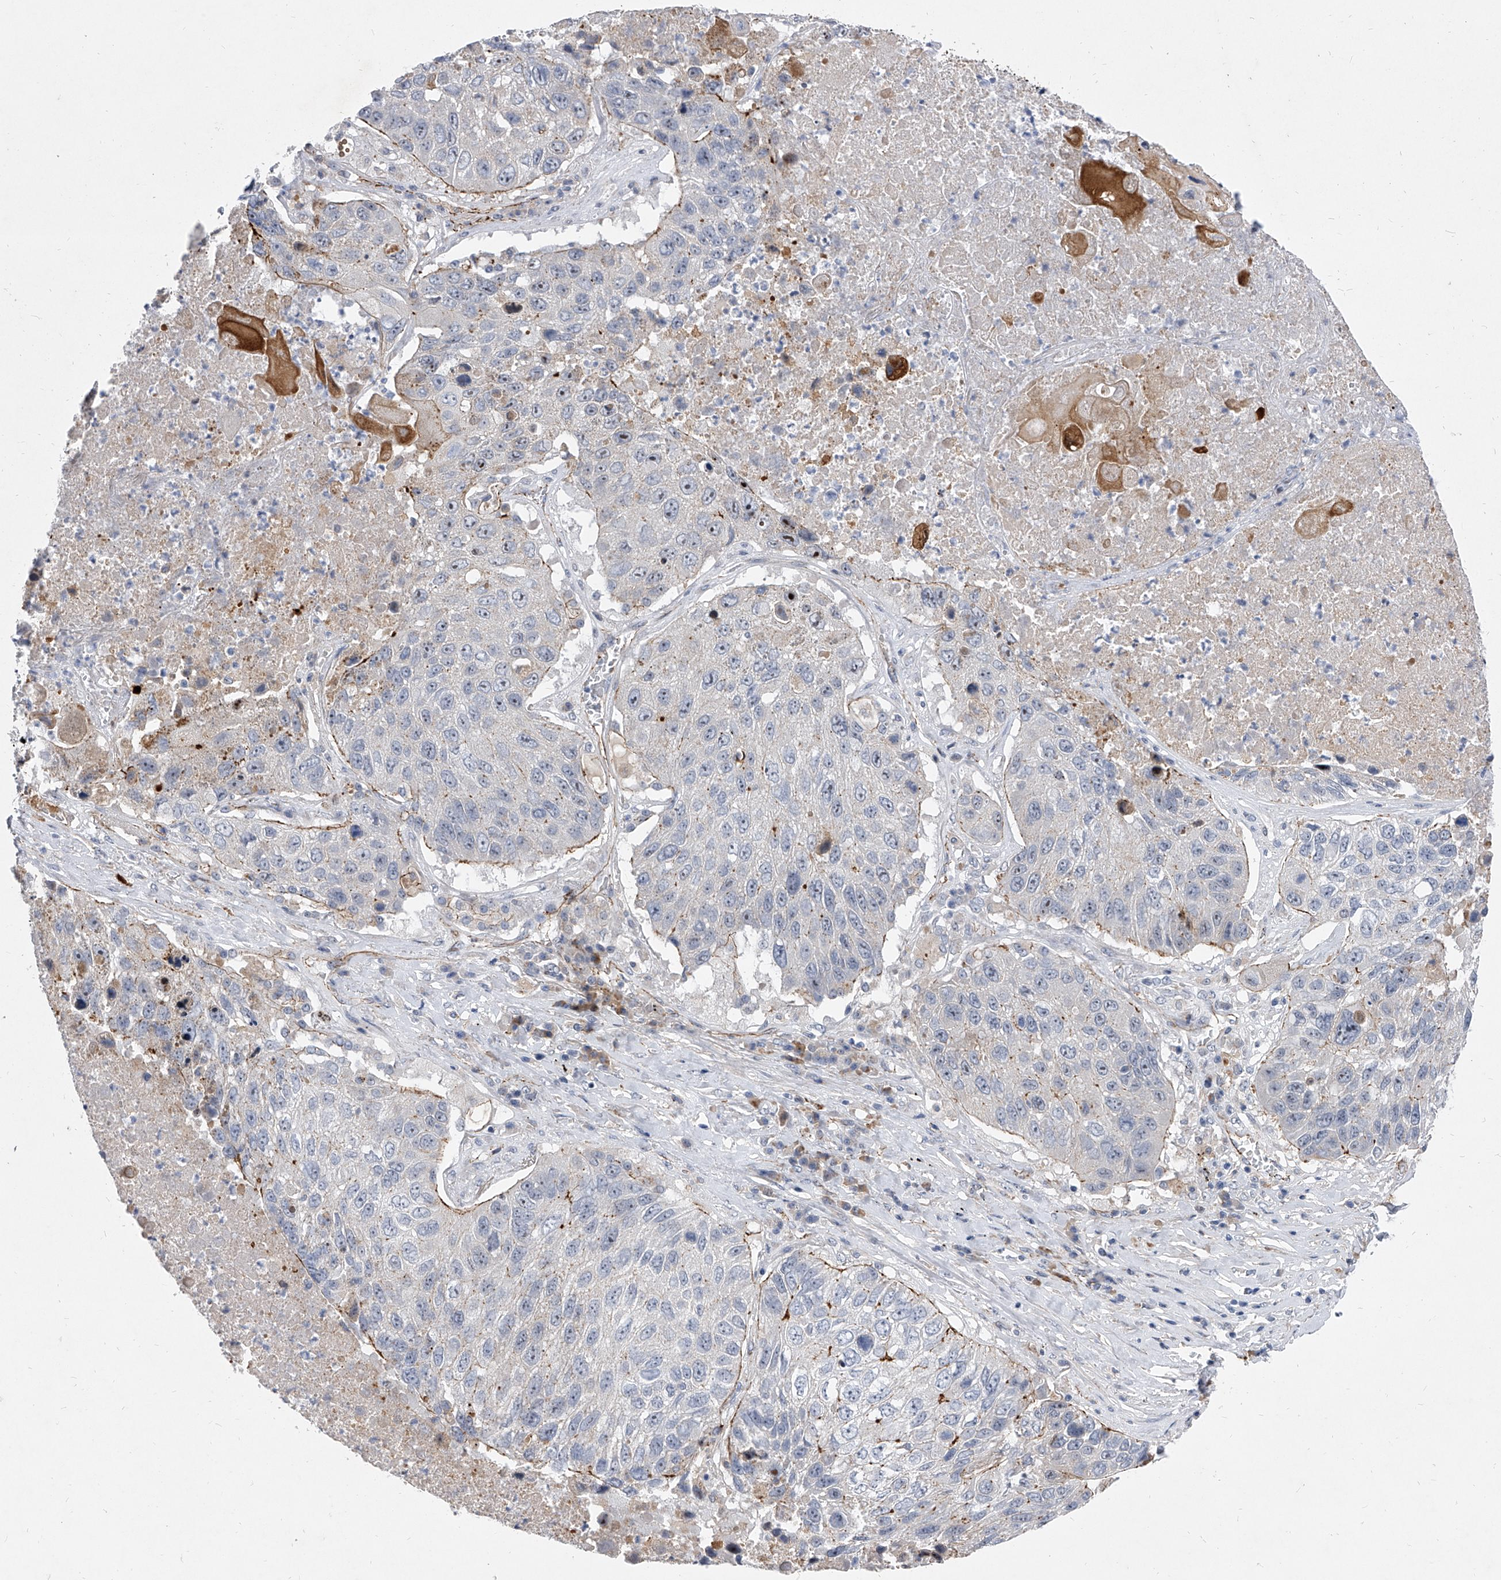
{"staining": {"intensity": "moderate", "quantity": "<25%", "location": "cytoplasmic/membranous"}, "tissue": "lung cancer", "cell_type": "Tumor cells", "image_type": "cancer", "snomed": [{"axis": "morphology", "description": "Squamous cell carcinoma, NOS"}, {"axis": "topography", "description": "Lung"}], "caption": "This histopathology image reveals lung squamous cell carcinoma stained with immunohistochemistry (IHC) to label a protein in brown. The cytoplasmic/membranous of tumor cells show moderate positivity for the protein. Nuclei are counter-stained blue.", "gene": "MINDY4", "patient": {"sex": "male", "age": 61}}